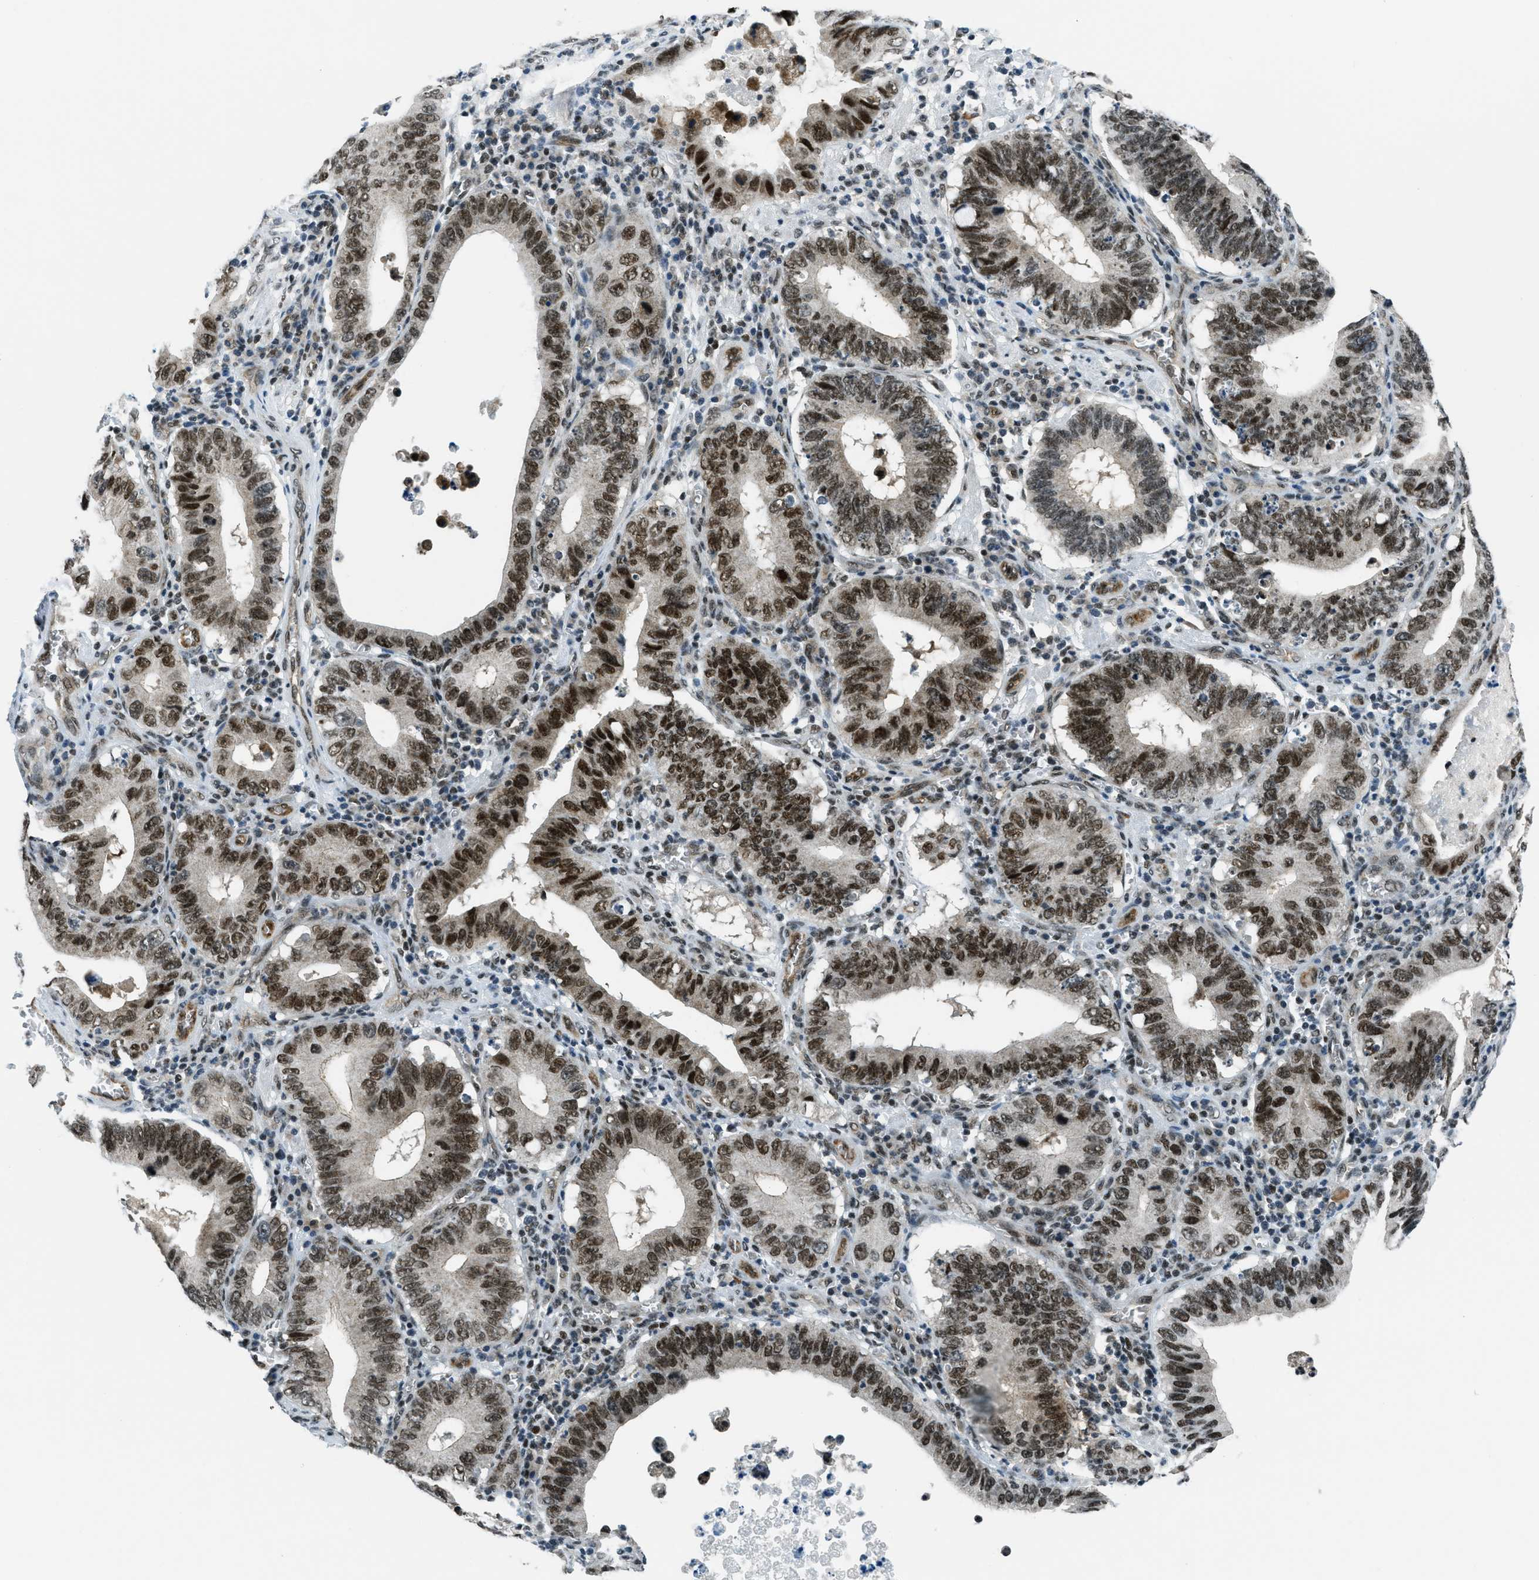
{"staining": {"intensity": "strong", "quantity": ">75%", "location": "nuclear"}, "tissue": "stomach cancer", "cell_type": "Tumor cells", "image_type": "cancer", "snomed": [{"axis": "morphology", "description": "Adenocarcinoma, NOS"}, {"axis": "topography", "description": "Stomach"}, {"axis": "topography", "description": "Gastric cardia"}], "caption": "A high-resolution photomicrograph shows immunohistochemistry staining of stomach cancer, which shows strong nuclear positivity in about >75% of tumor cells.", "gene": "KLF6", "patient": {"sex": "male", "age": 59}}